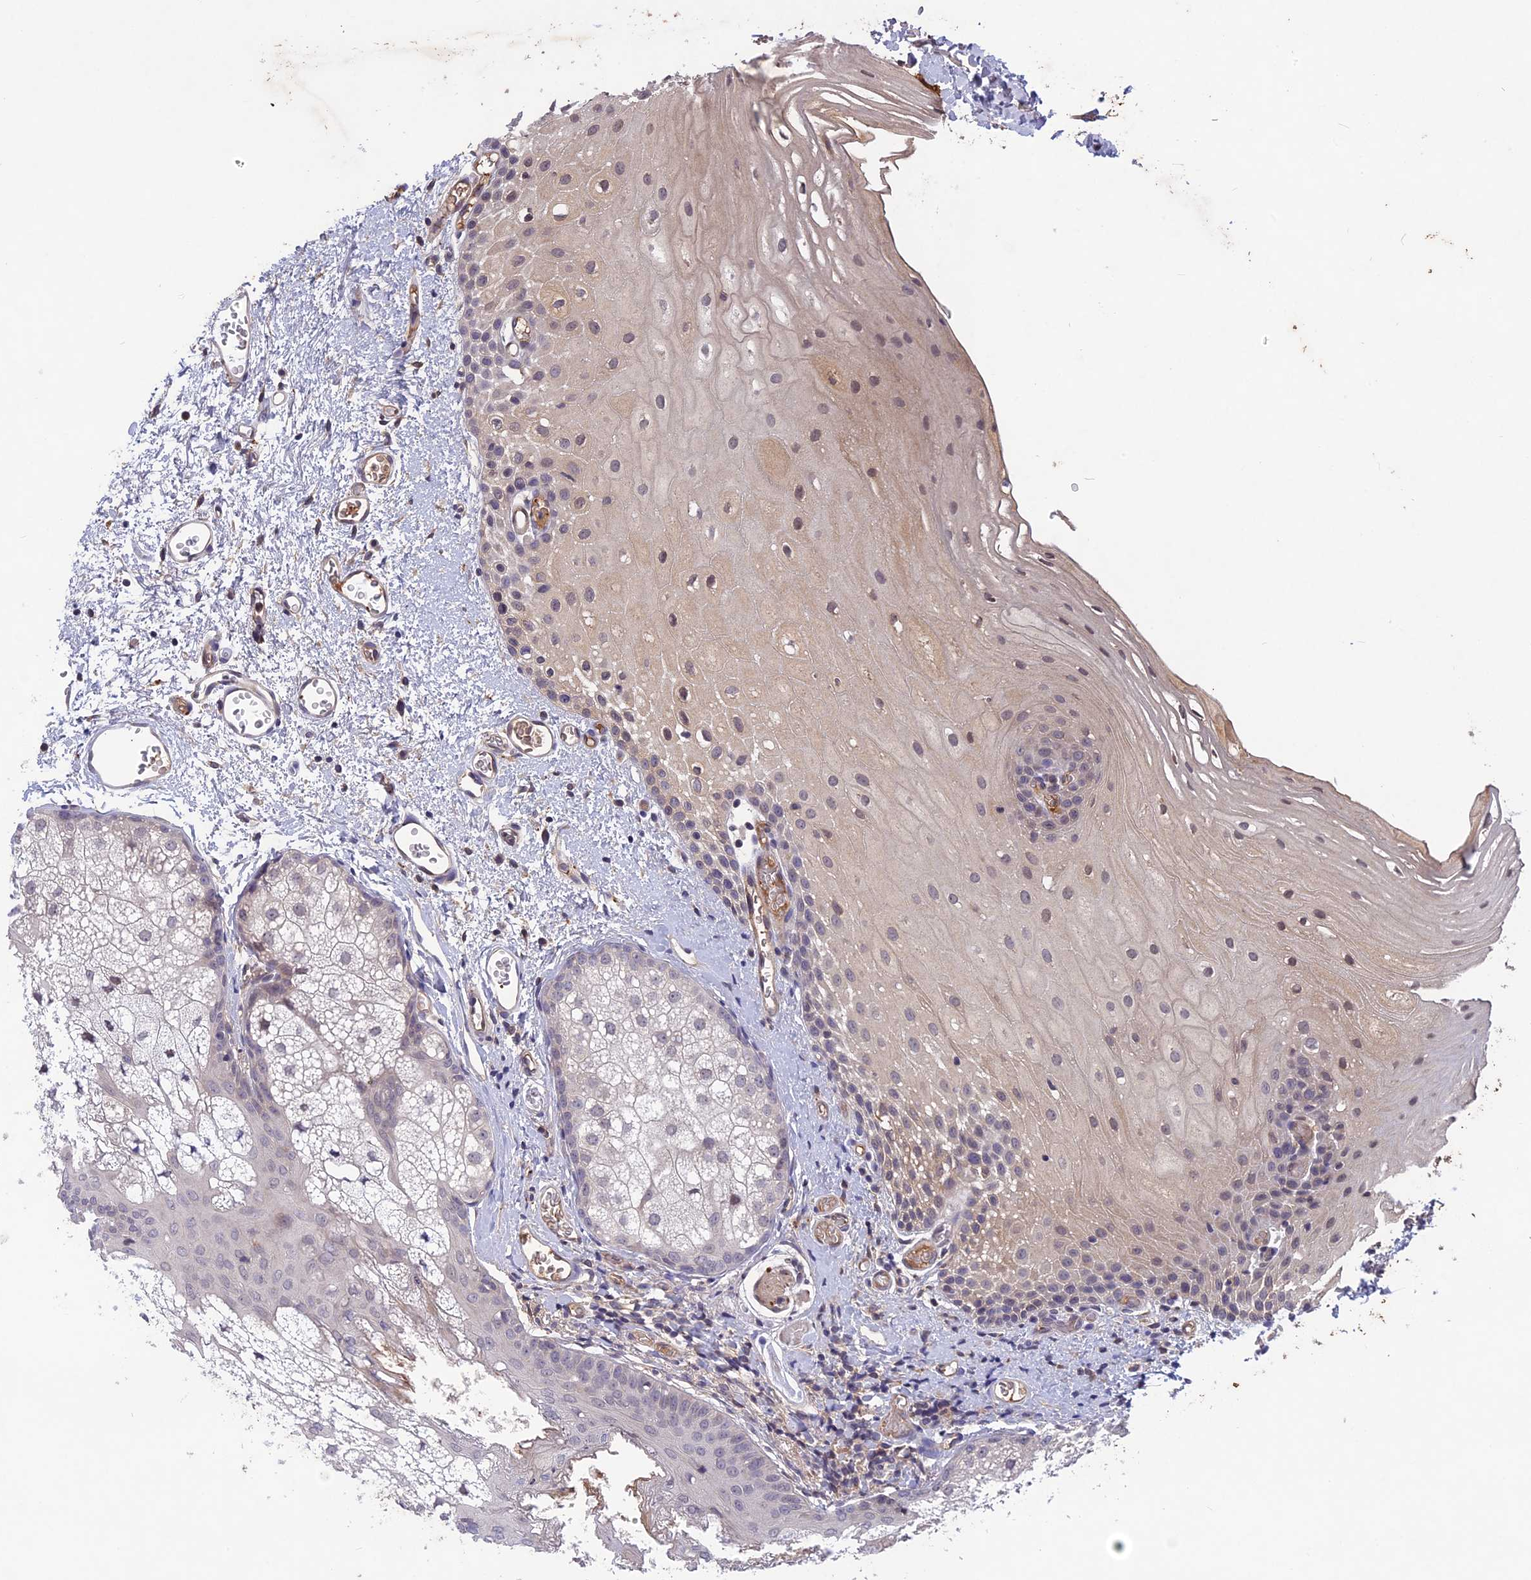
{"staining": {"intensity": "negative", "quantity": "none", "location": "none"}, "tissue": "oral mucosa", "cell_type": "Squamous epithelial cells", "image_type": "normal", "snomed": [{"axis": "morphology", "description": "Normal tissue, NOS"}, {"axis": "morphology", "description": "Squamous cell carcinoma, NOS"}, {"axis": "topography", "description": "Oral tissue"}, {"axis": "topography", "description": "Head-Neck"}], "caption": "Micrograph shows no significant protein expression in squamous epithelial cells of normal oral mucosa. (DAB immunohistochemistry (IHC) with hematoxylin counter stain).", "gene": "ADO", "patient": {"sex": "female", "age": 70}}